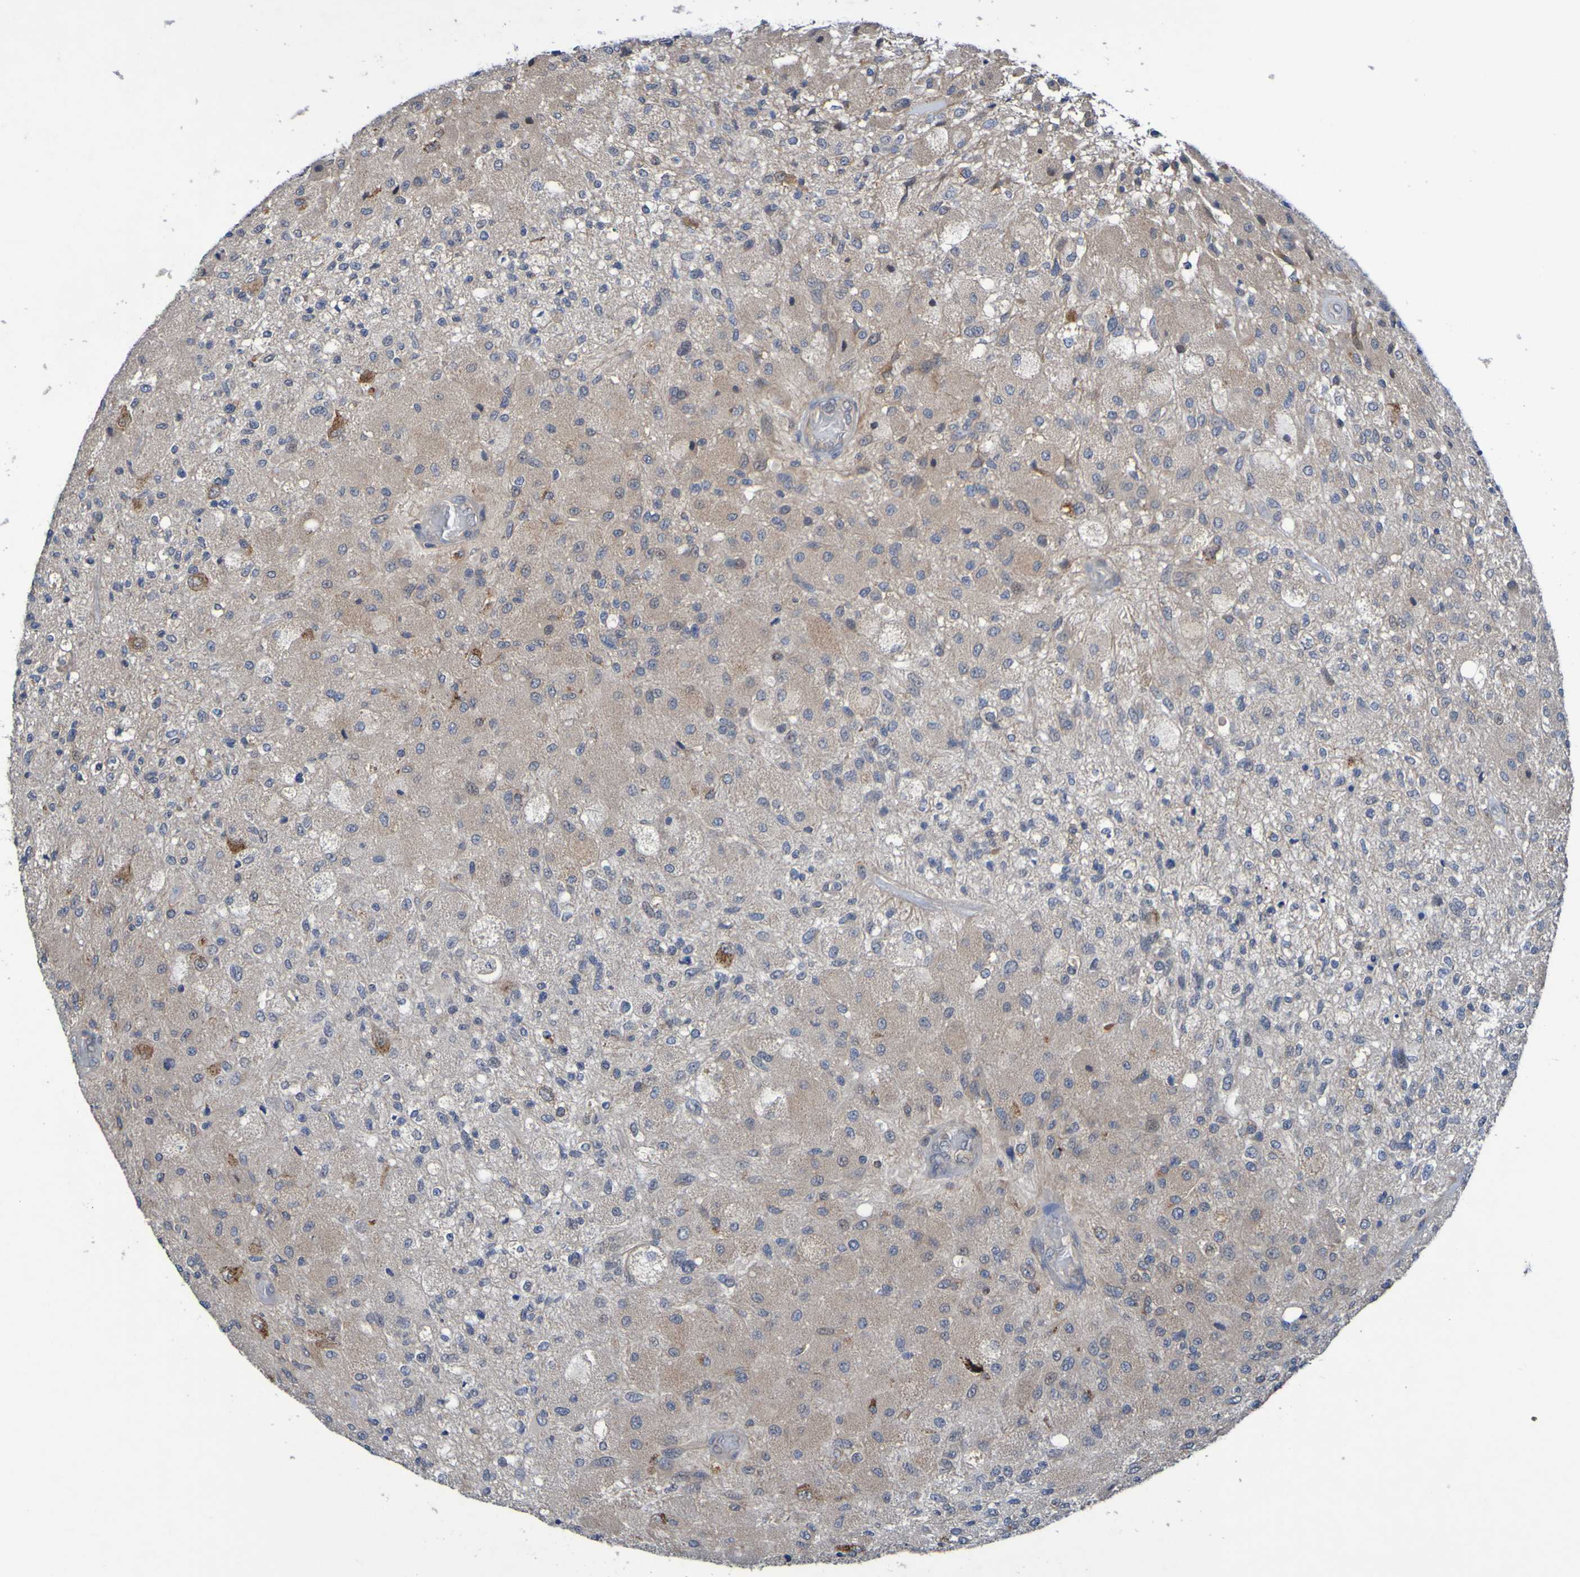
{"staining": {"intensity": "weak", "quantity": ">75%", "location": "cytoplasmic/membranous"}, "tissue": "glioma", "cell_type": "Tumor cells", "image_type": "cancer", "snomed": [{"axis": "morphology", "description": "Normal tissue, NOS"}, {"axis": "morphology", "description": "Glioma, malignant, High grade"}, {"axis": "topography", "description": "Cerebral cortex"}], "caption": "This photomicrograph reveals immunohistochemistry staining of malignant glioma (high-grade), with low weak cytoplasmic/membranous staining in approximately >75% of tumor cells.", "gene": "SDK1", "patient": {"sex": "male", "age": 77}}